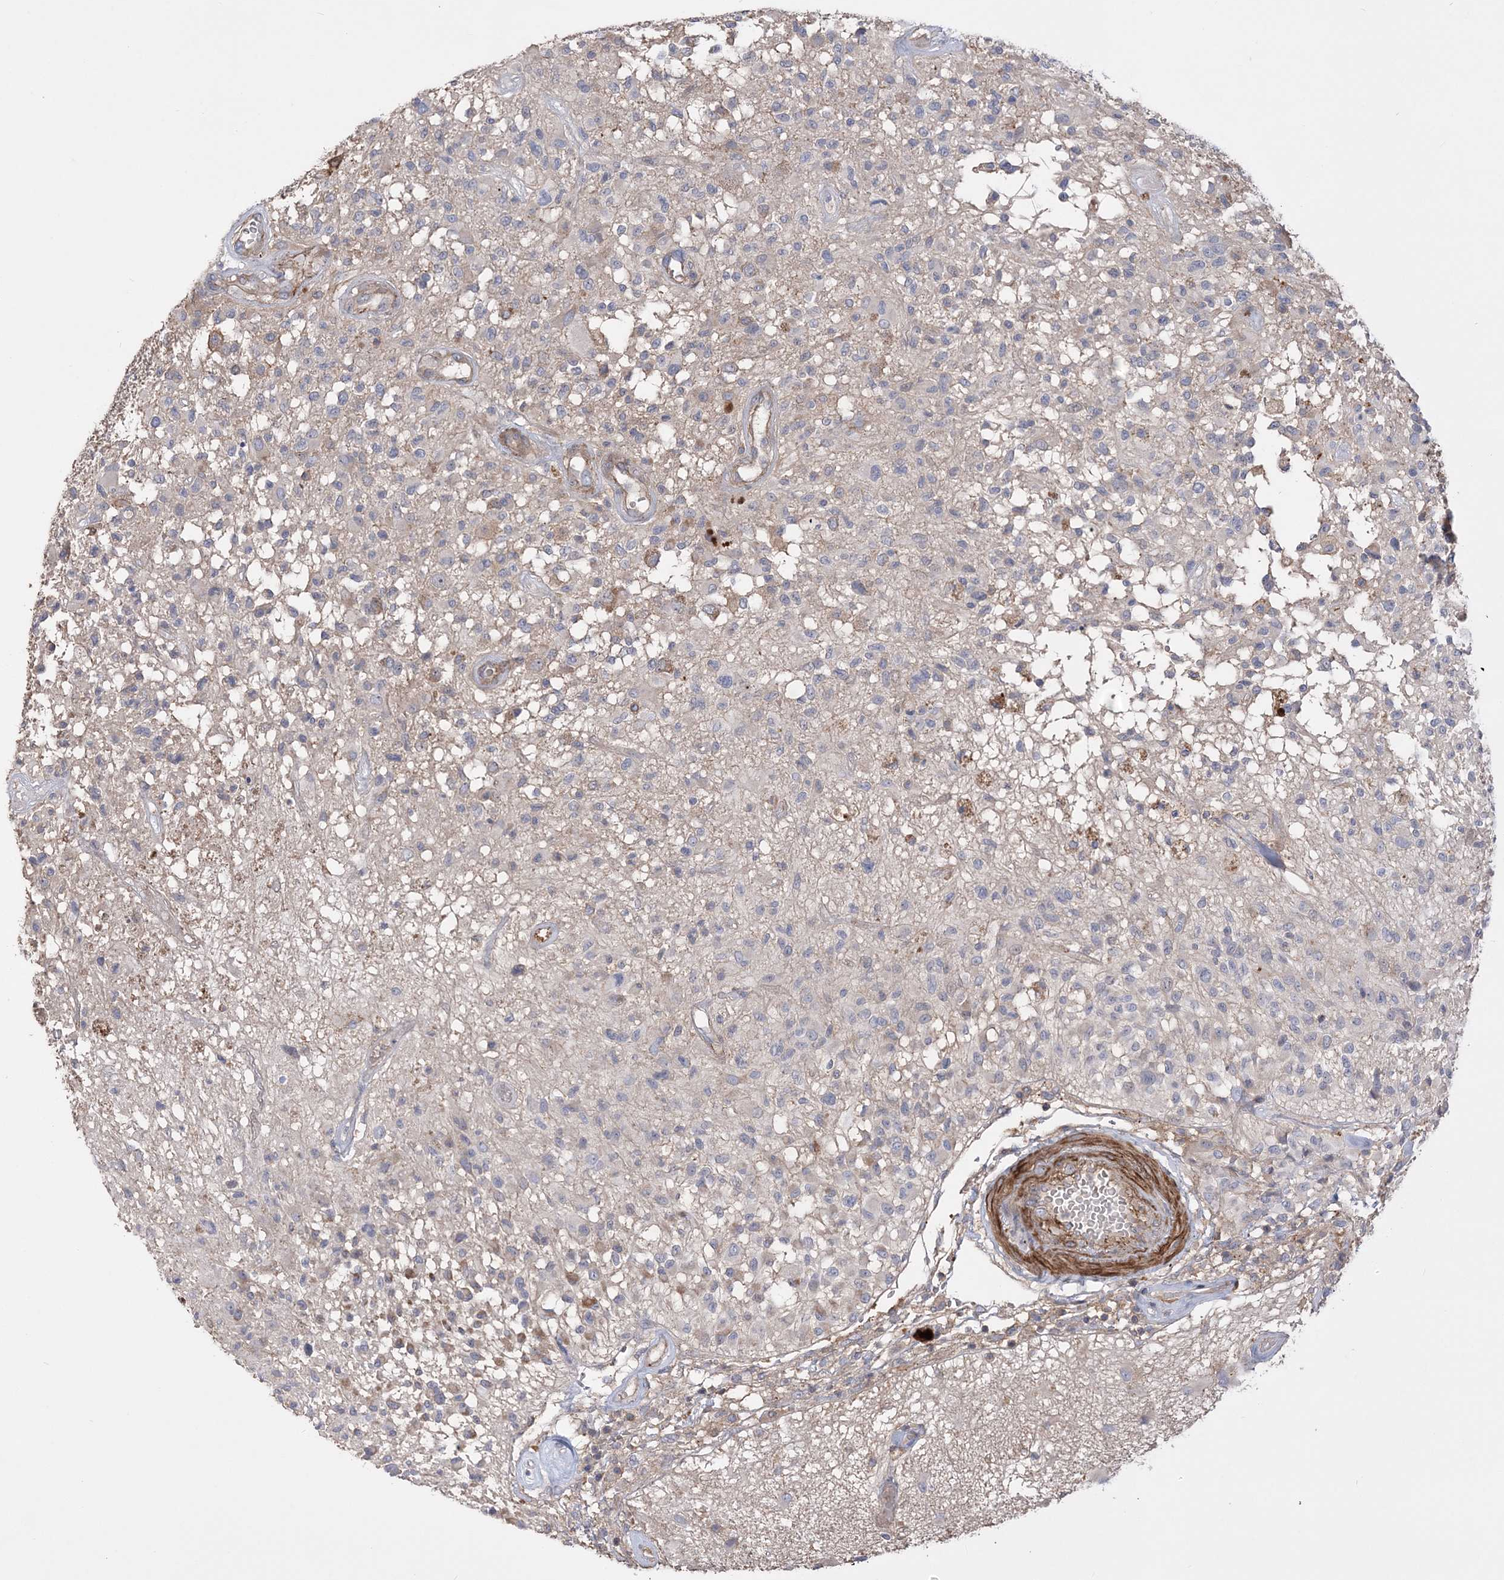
{"staining": {"intensity": "negative", "quantity": "none", "location": "none"}, "tissue": "glioma", "cell_type": "Tumor cells", "image_type": "cancer", "snomed": [{"axis": "morphology", "description": "Glioma, malignant, High grade"}, {"axis": "morphology", "description": "Glioblastoma, NOS"}, {"axis": "topography", "description": "Brain"}], "caption": "This histopathology image is of malignant high-grade glioma stained with immunohistochemistry to label a protein in brown with the nuclei are counter-stained blue. There is no staining in tumor cells.", "gene": "SLFN14", "patient": {"sex": "male", "age": 60}}